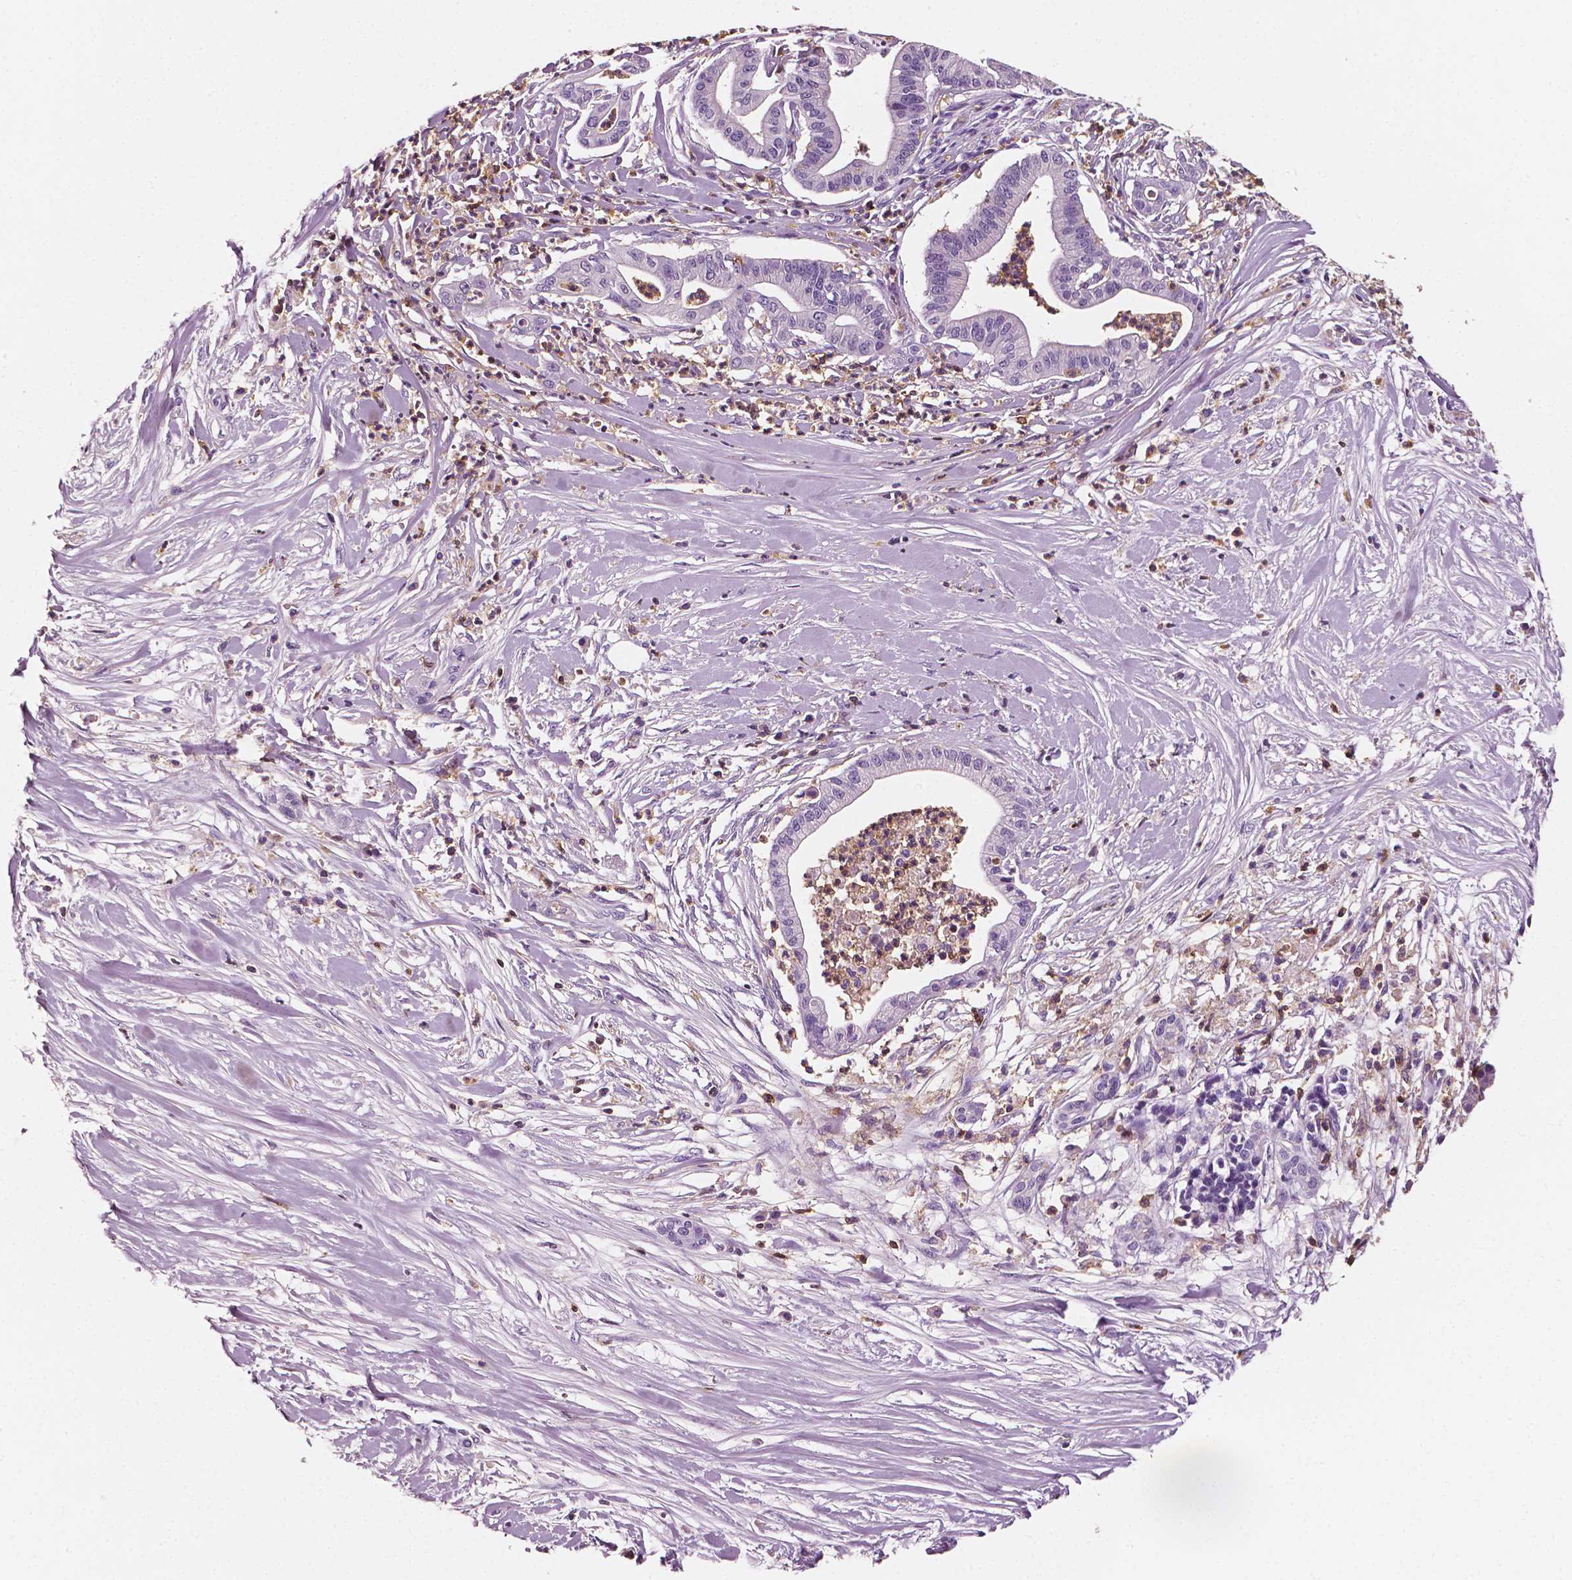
{"staining": {"intensity": "negative", "quantity": "none", "location": "none"}, "tissue": "pancreatic cancer", "cell_type": "Tumor cells", "image_type": "cancer", "snomed": [{"axis": "morphology", "description": "Normal tissue, NOS"}, {"axis": "morphology", "description": "Adenocarcinoma, NOS"}, {"axis": "topography", "description": "Lymph node"}, {"axis": "topography", "description": "Pancreas"}], "caption": "A high-resolution histopathology image shows IHC staining of pancreatic cancer, which demonstrates no significant positivity in tumor cells.", "gene": "PTPRC", "patient": {"sex": "female", "age": 58}}